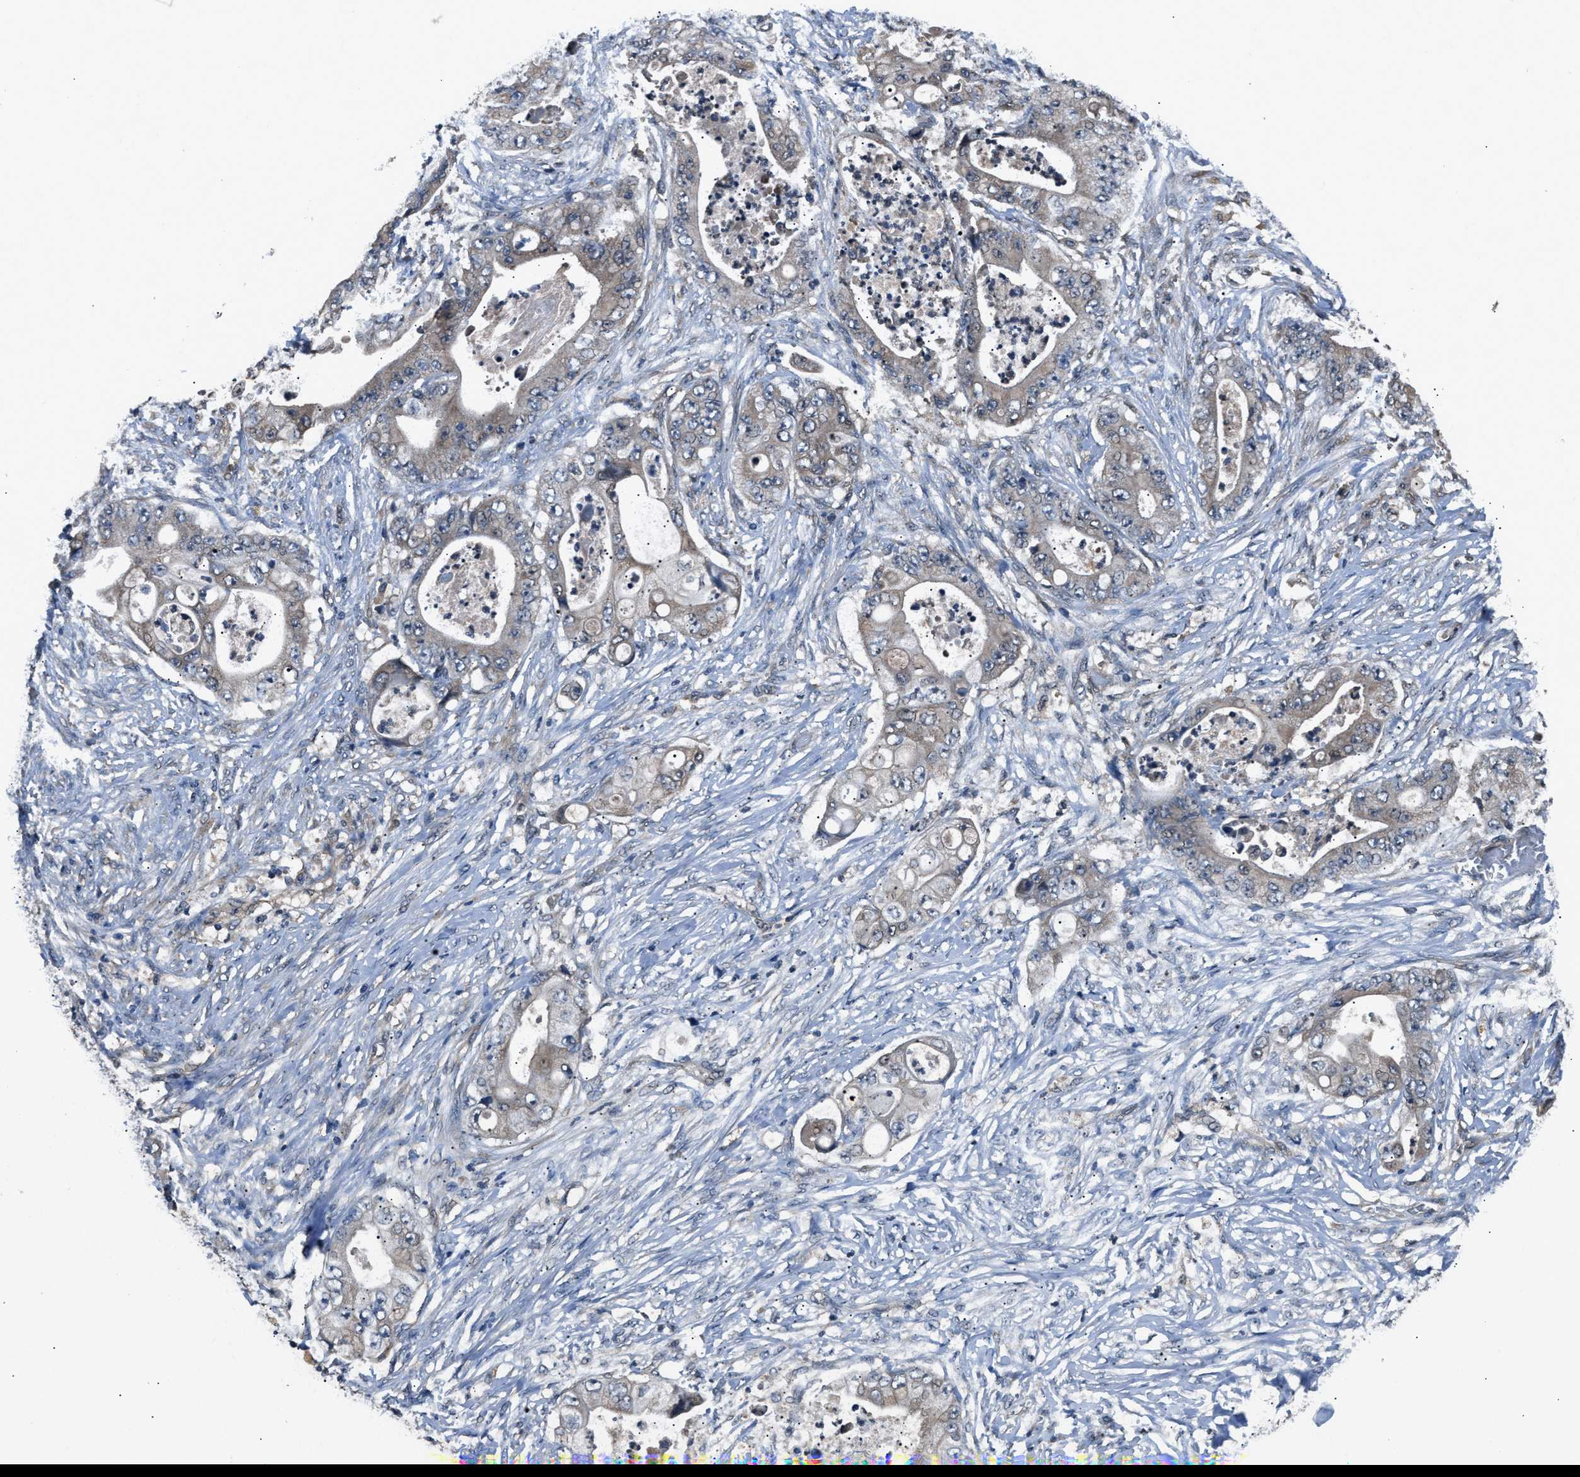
{"staining": {"intensity": "weak", "quantity": "25%-75%", "location": "cytoplasmic/membranous"}, "tissue": "stomach cancer", "cell_type": "Tumor cells", "image_type": "cancer", "snomed": [{"axis": "morphology", "description": "Adenocarcinoma, NOS"}, {"axis": "topography", "description": "Stomach"}], "caption": "Immunohistochemistry (IHC) of human stomach cancer shows low levels of weak cytoplasmic/membranous positivity in approximately 25%-75% of tumor cells.", "gene": "TP53I3", "patient": {"sex": "female", "age": 73}}